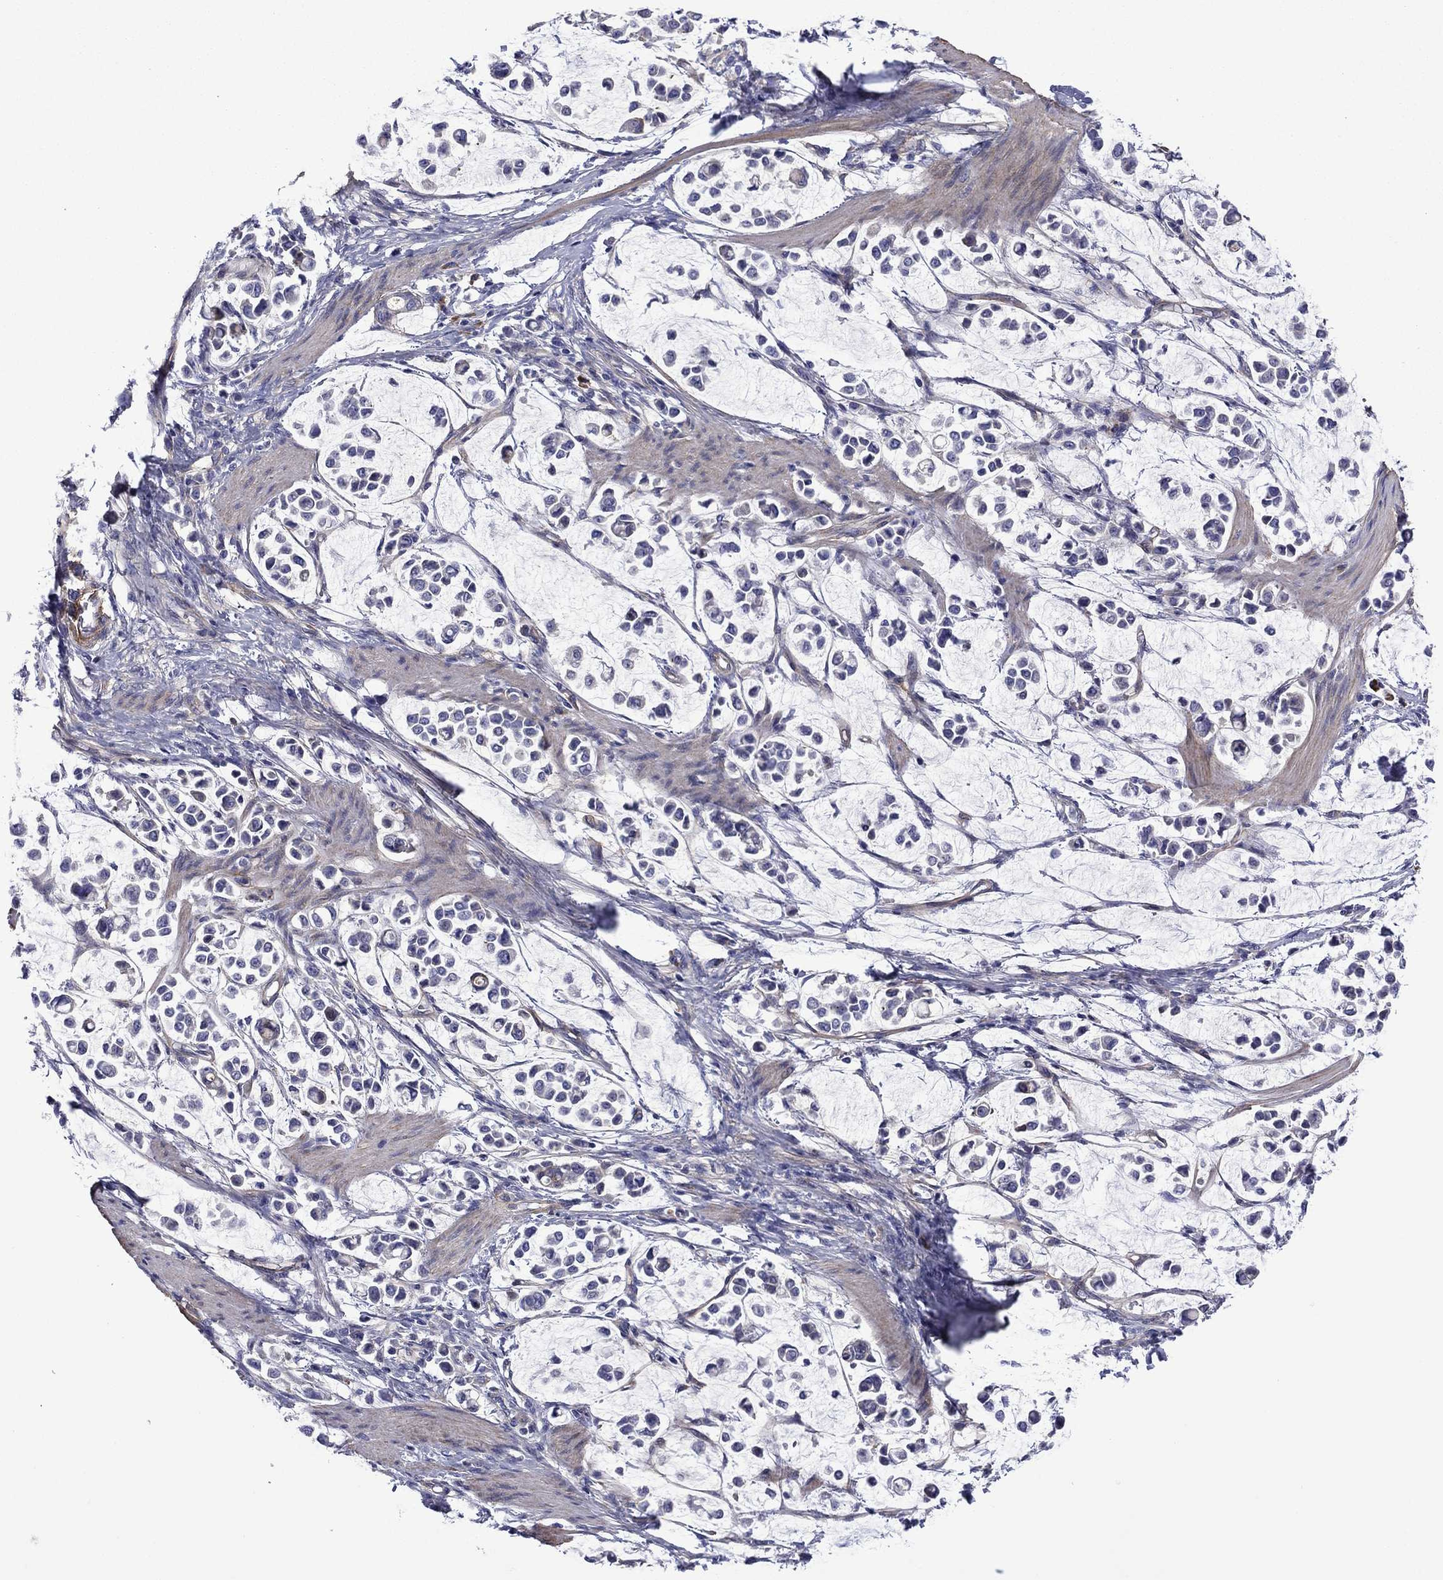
{"staining": {"intensity": "negative", "quantity": "none", "location": "none"}, "tissue": "stomach cancer", "cell_type": "Tumor cells", "image_type": "cancer", "snomed": [{"axis": "morphology", "description": "Adenocarcinoma, NOS"}, {"axis": "topography", "description": "Stomach"}], "caption": "IHC of human stomach cancer (adenocarcinoma) shows no expression in tumor cells.", "gene": "HSPG2", "patient": {"sex": "male", "age": 82}}